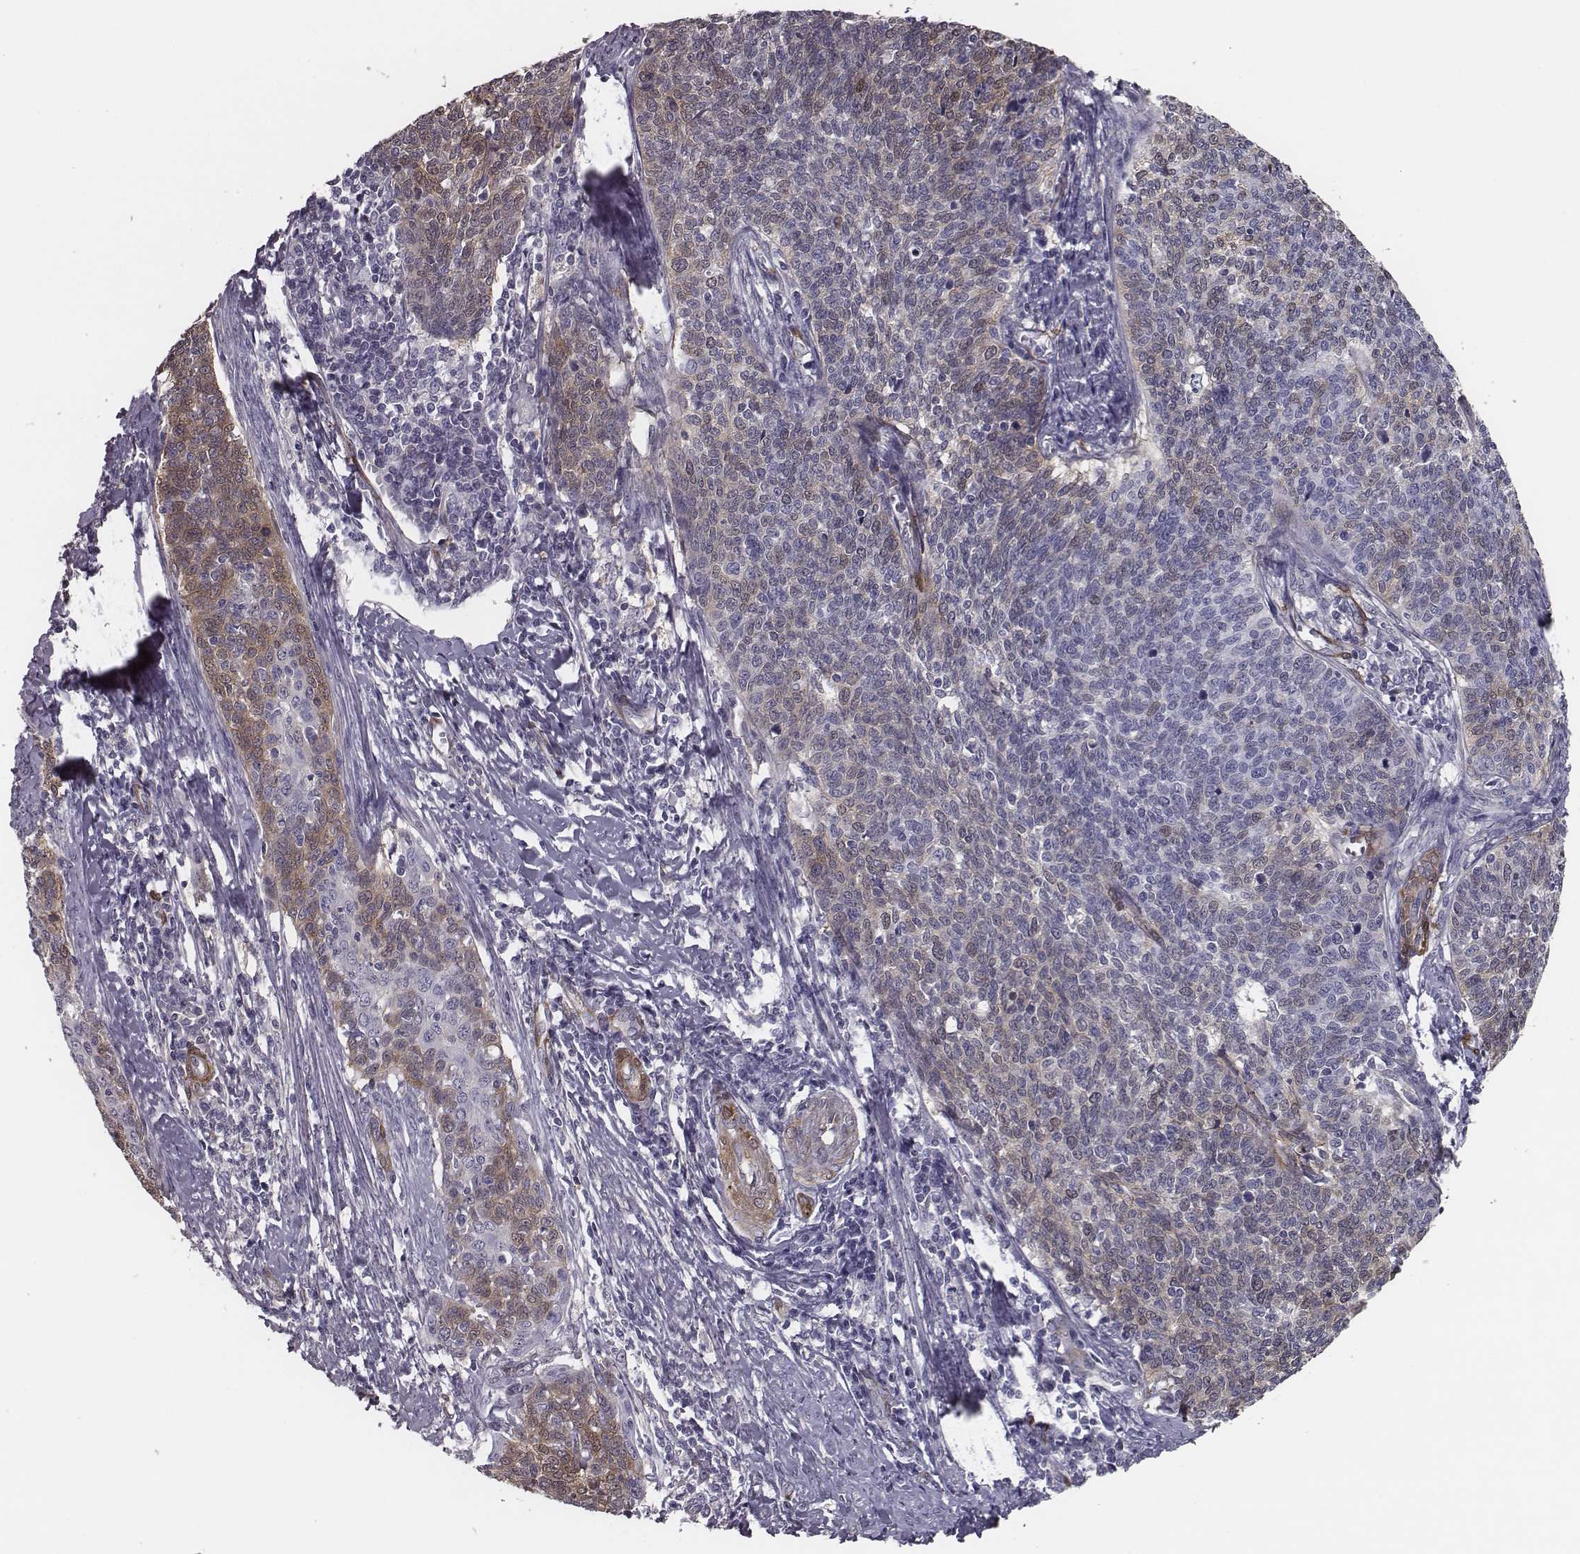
{"staining": {"intensity": "weak", "quantity": "25%-75%", "location": "cytoplasmic/membranous"}, "tissue": "cervical cancer", "cell_type": "Tumor cells", "image_type": "cancer", "snomed": [{"axis": "morphology", "description": "Squamous cell carcinoma, NOS"}, {"axis": "topography", "description": "Cervix"}], "caption": "Cervical squamous cell carcinoma tissue shows weak cytoplasmic/membranous positivity in about 25%-75% of tumor cells, visualized by immunohistochemistry.", "gene": "ISYNA1", "patient": {"sex": "female", "age": 39}}